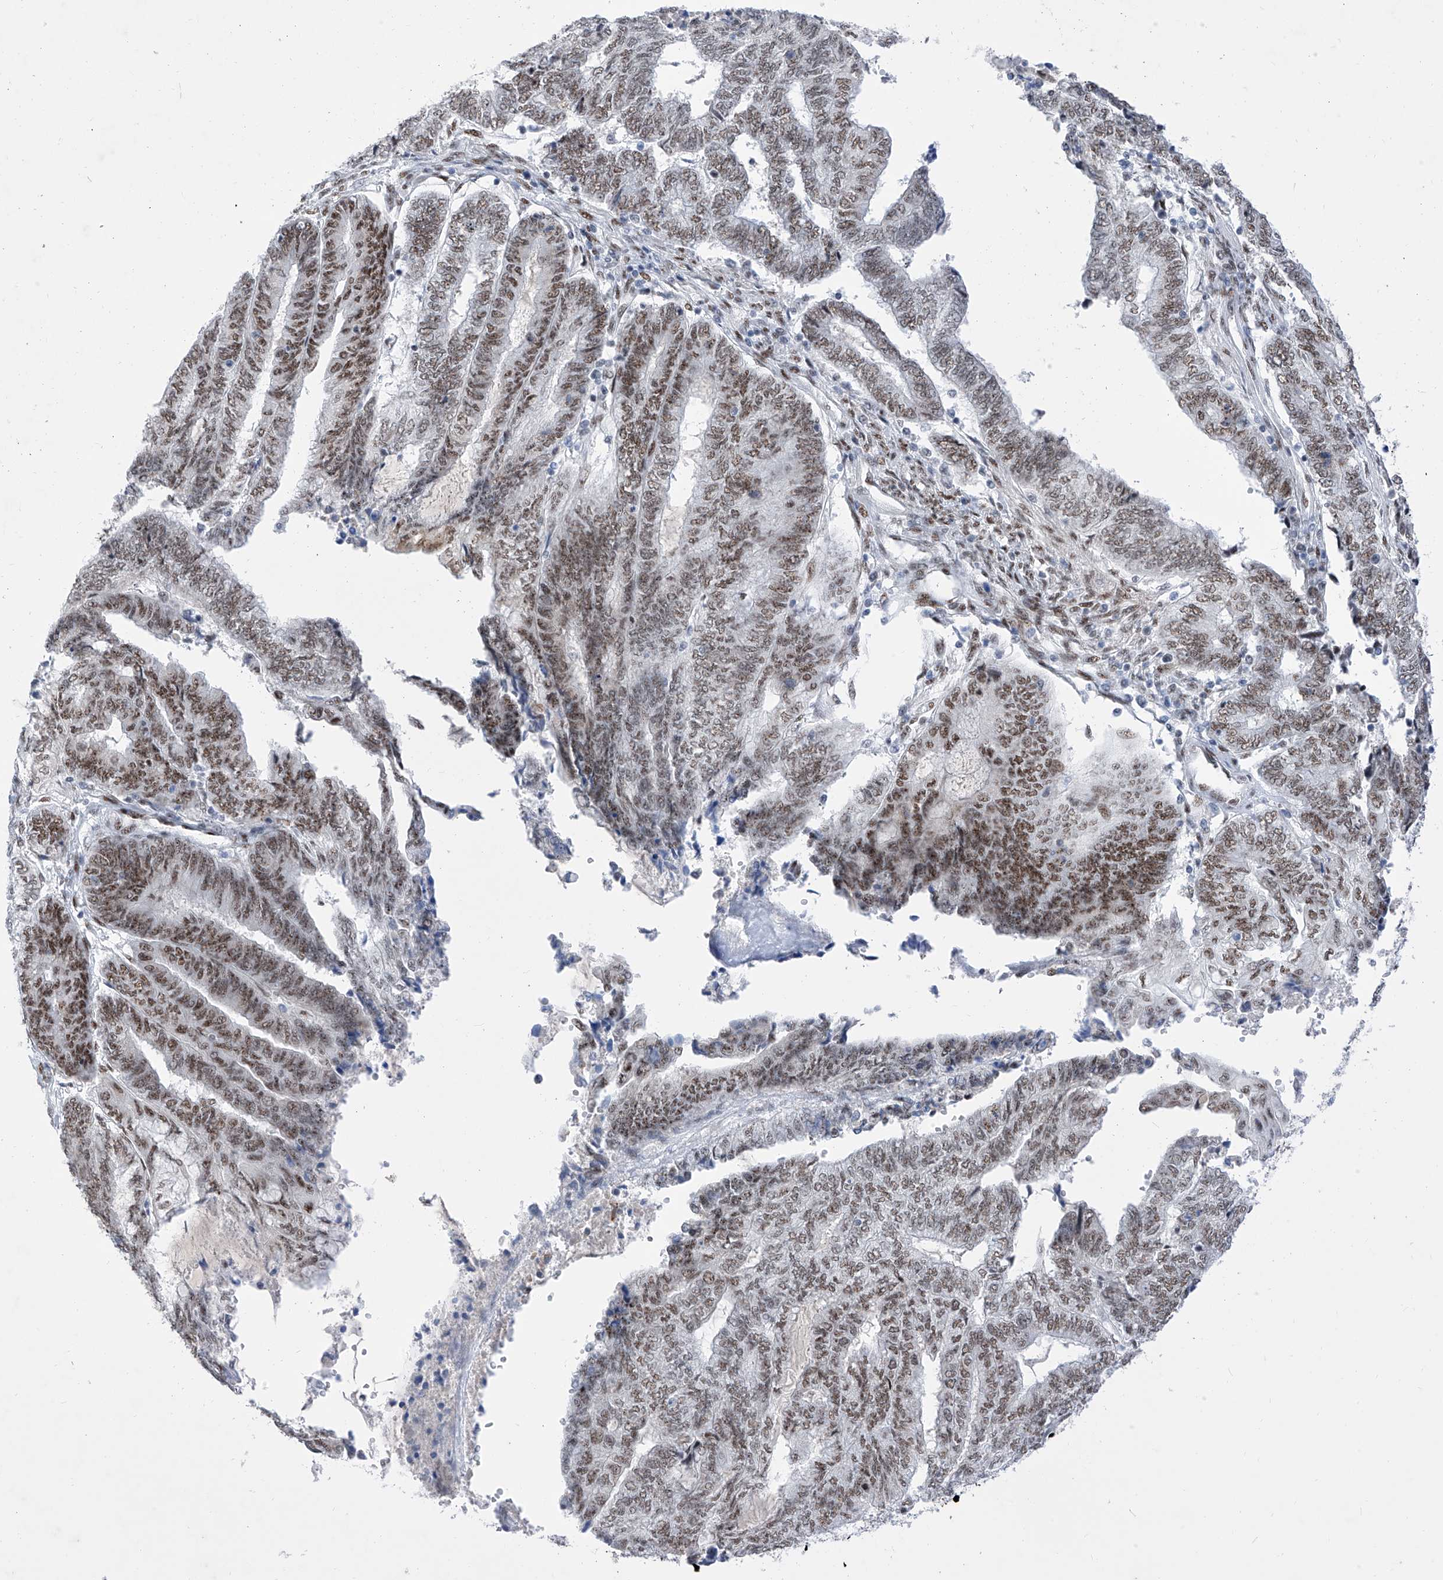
{"staining": {"intensity": "moderate", "quantity": ">75%", "location": "nuclear"}, "tissue": "endometrial cancer", "cell_type": "Tumor cells", "image_type": "cancer", "snomed": [{"axis": "morphology", "description": "Adenocarcinoma, NOS"}, {"axis": "topography", "description": "Uterus"}, {"axis": "topography", "description": "Endometrium"}], "caption": "Endometrial adenocarcinoma stained with a brown dye demonstrates moderate nuclear positive positivity in about >75% of tumor cells.", "gene": "ATN1", "patient": {"sex": "female", "age": 70}}